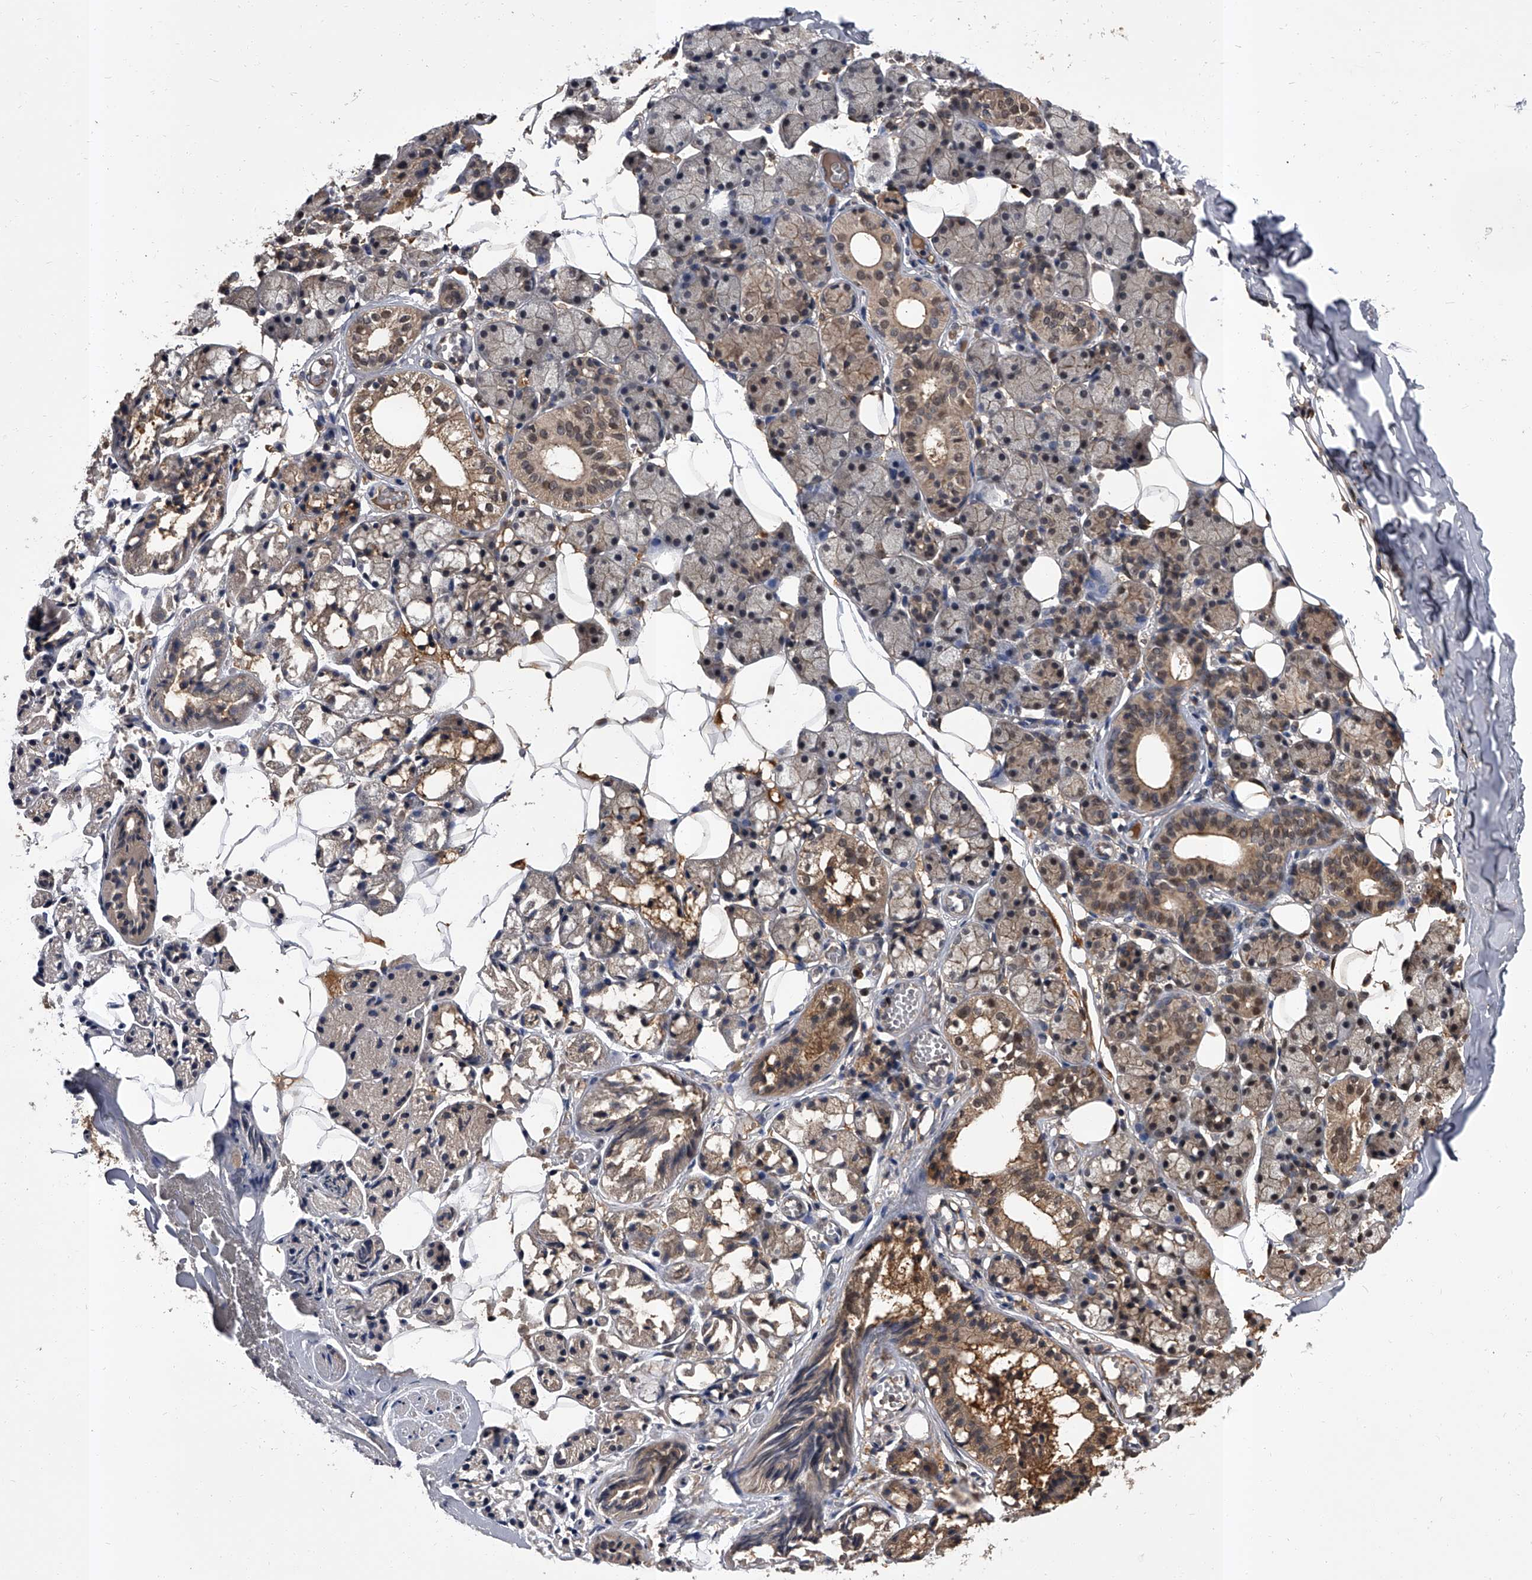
{"staining": {"intensity": "moderate", "quantity": "25%-75%", "location": "cytoplasmic/membranous"}, "tissue": "salivary gland", "cell_type": "Glandular cells", "image_type": "normal", "snomed": [{"axis": "morphology", "description": "Normal tissue, NOS"}, {"axis": "topography", "description": "Salivary gland"}], "caption": "Immunohistochemistry (IHC) micrograph of normal human salivary gland stained for a protein (brown), which reveals medium levels of moderate cytoplasmic/membranous staining in about 25%-75% of glandular cells.", "gene": "SLC18B1", "patient": {"sex": "female", "age": 33}}